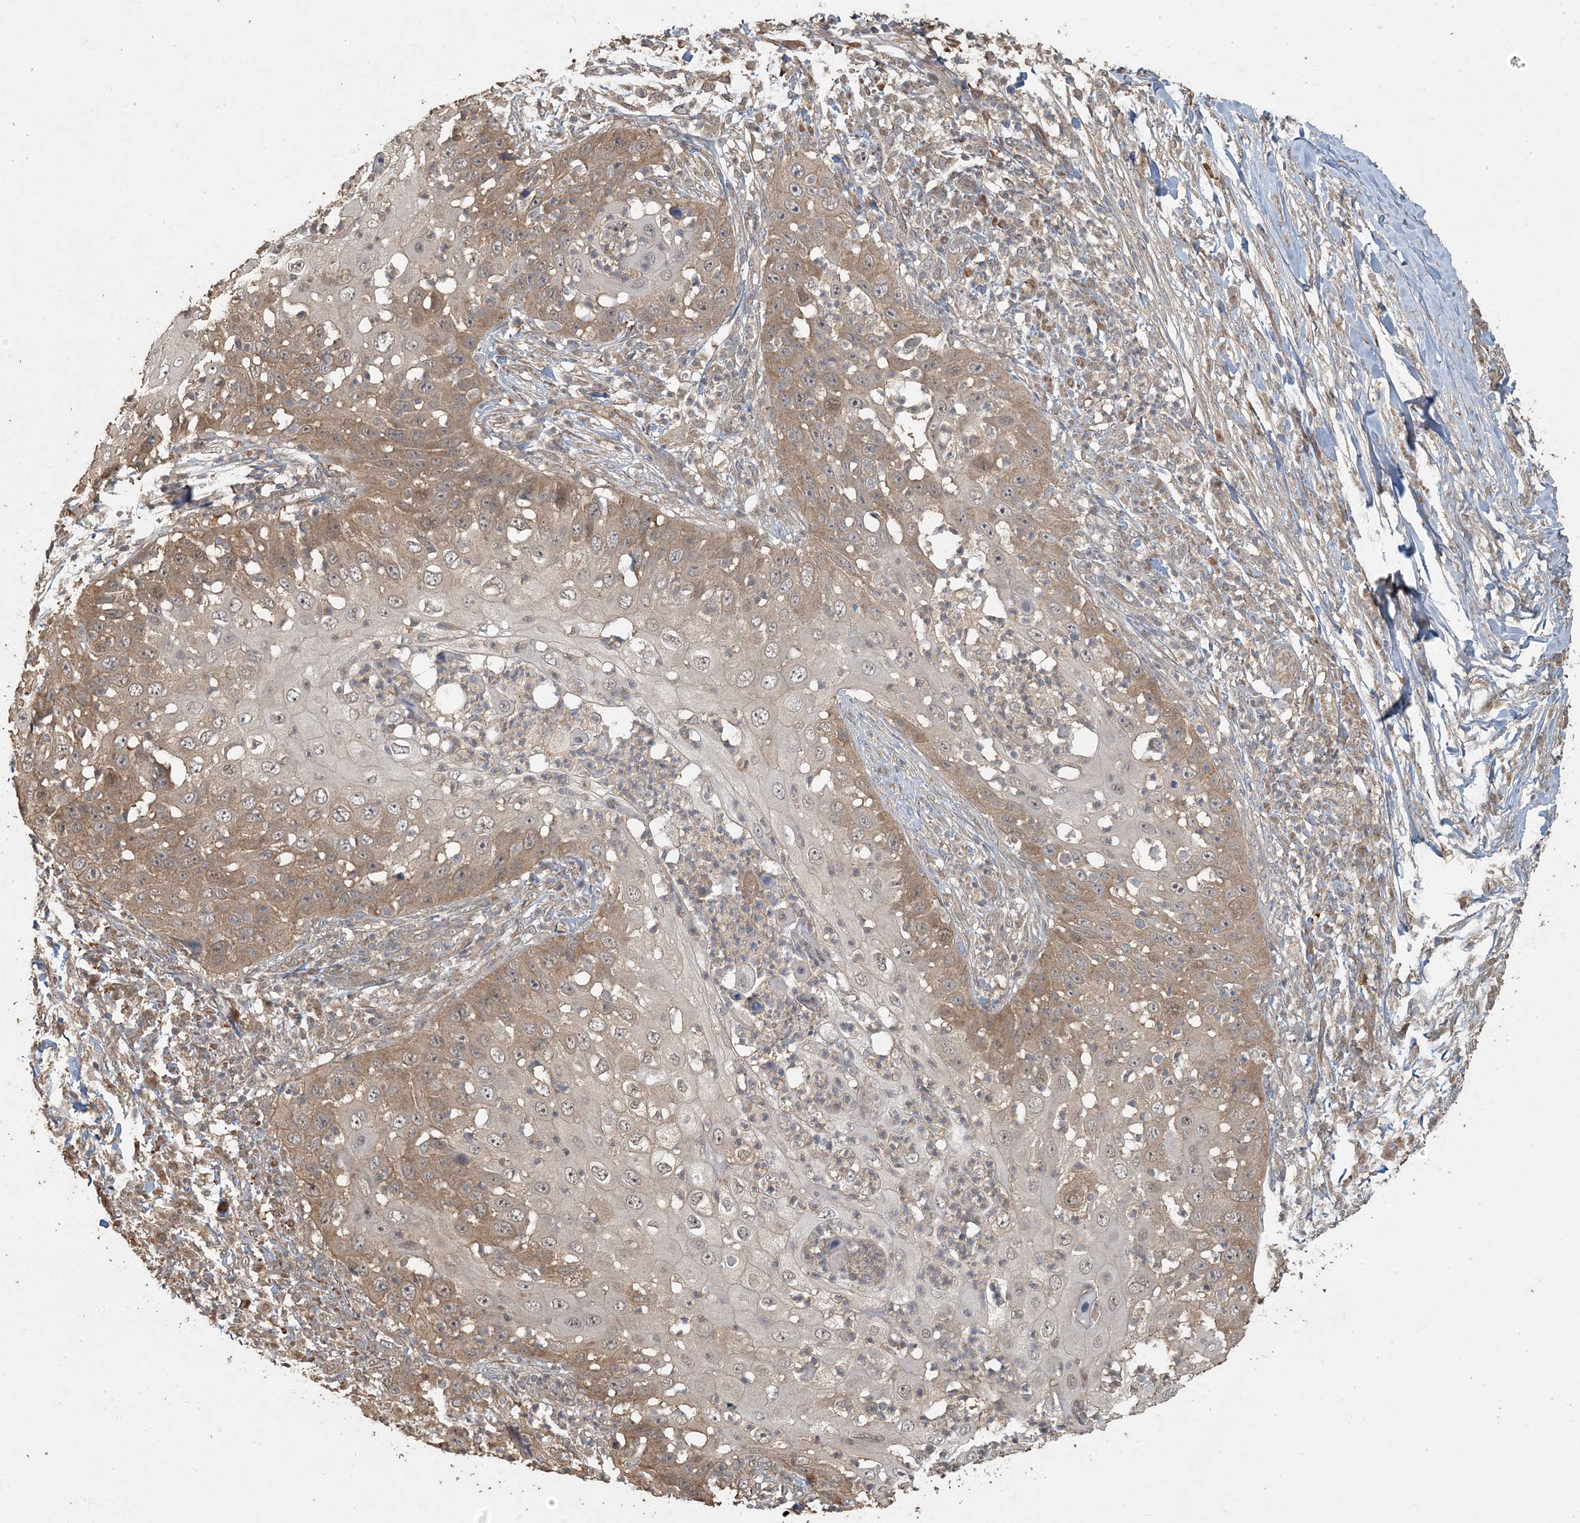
{"staining": {"intensity": "moderate", "quantity": ">75%", "location": "cytoplasmic/membranous"}, "tissue": "skin cancer", "cell_type": "Tumor cells", "image_type": "cancer", "snomed": [{"axis": "morphology", "description": "Squamous cell carcinoma, NOS"}, {"axis": "topography", "description": "Skin"}], "caption": "A brown stain highlights moderate cytoplasmic/membranous positivity of a protein in human skin cancer tumor cells.", "gene": "AK9", "patient": {"sex": "female", "age": 44}}